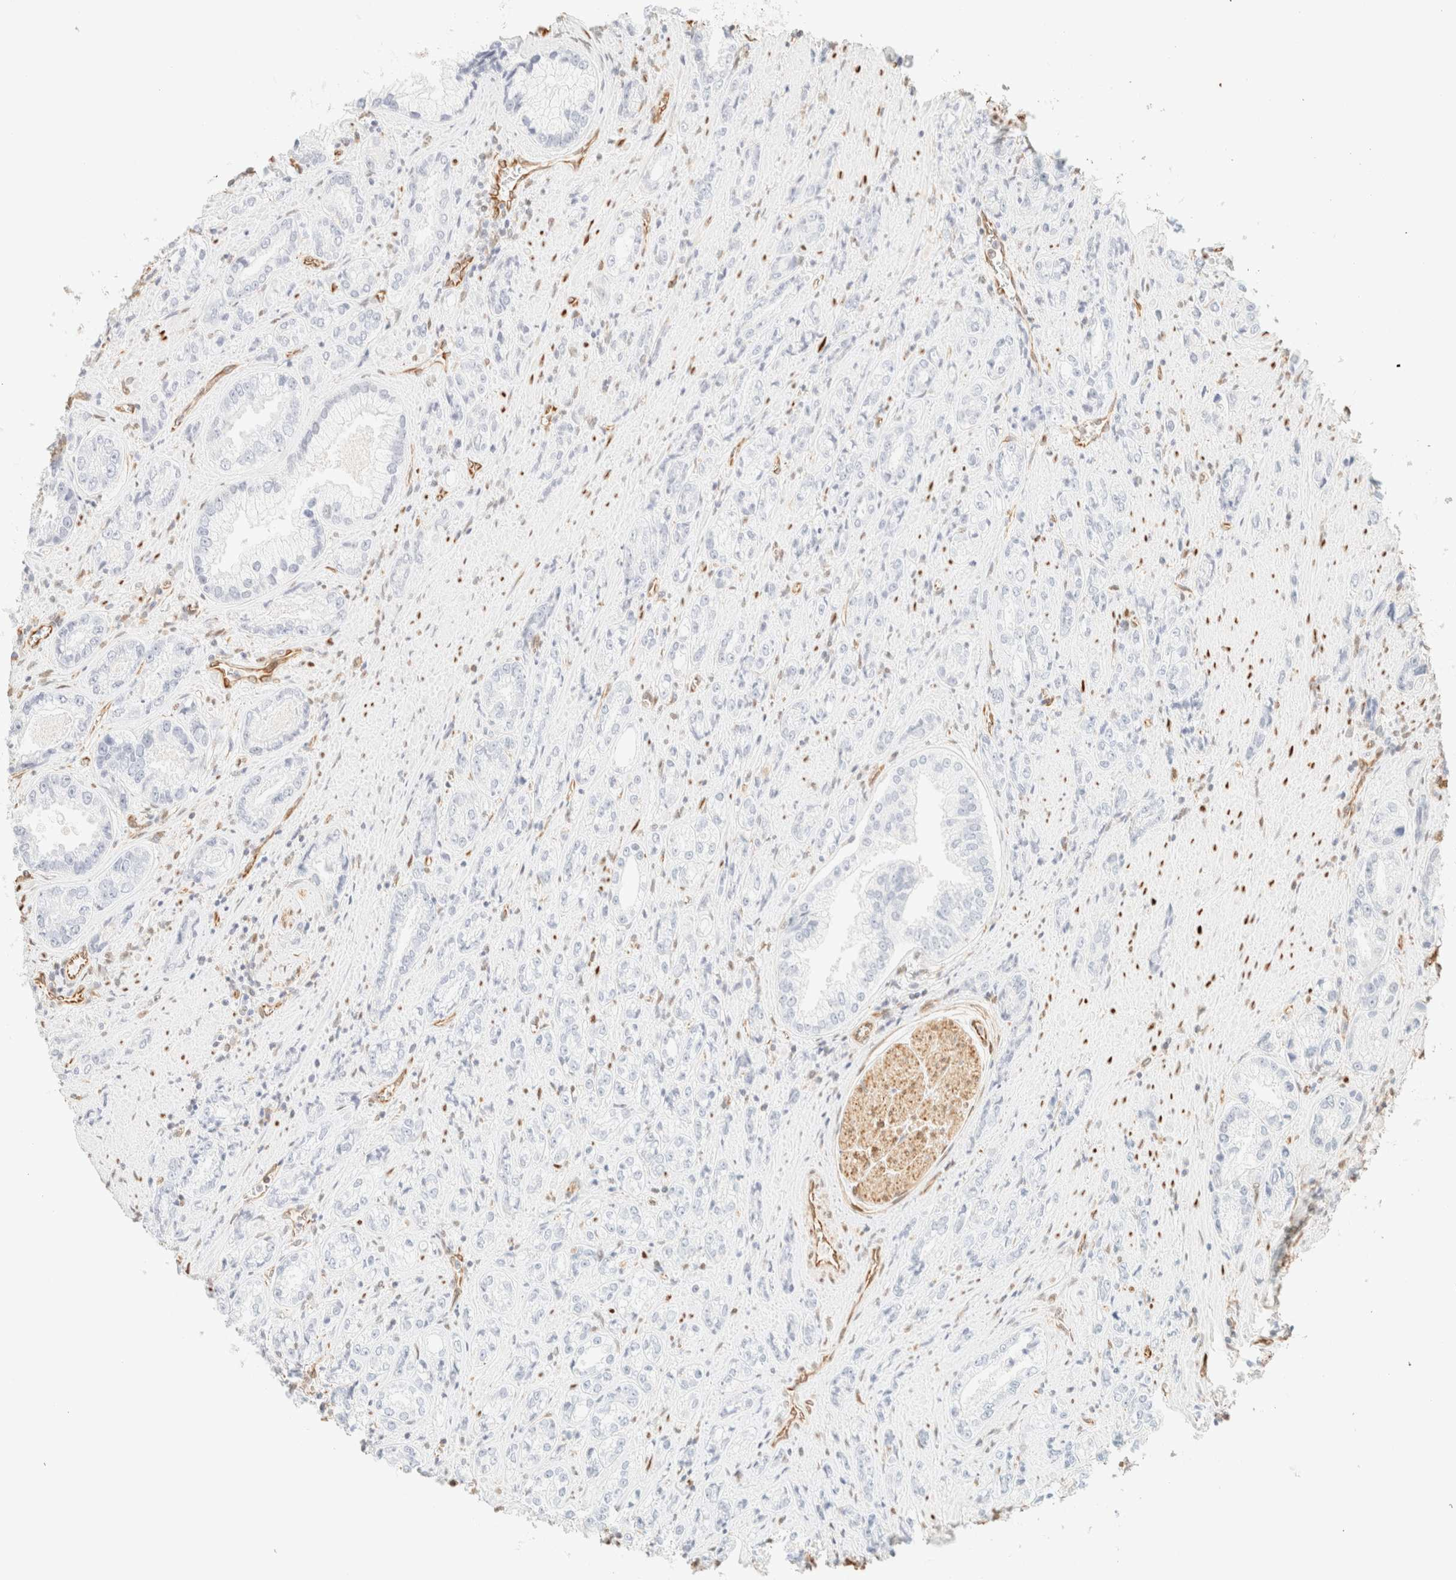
{"staining": {"intensity": "negative", "quantity": "none", "location": "none"}, "tissue": "prostate cancer", "cell_type": "Tumor cells", "image_type": "cancer", "snomed": [{"axis": "morphology", "description": "Adenocarcinoma, High grade"}, {"axis": "topography", "description": "Prostate"}], "caption": "Photomicrograph shows no protein positivity in tumor cells of prostate high-grade adenocarcinoma tissue. The staining was performed using DAB to visualize the protein expression in brown, while the nuclei were stained in blue with hematoxylin (Magnification: 20x).", "gene": "ZSCAN18", "patient": {"sex": "male", "age": 61}}